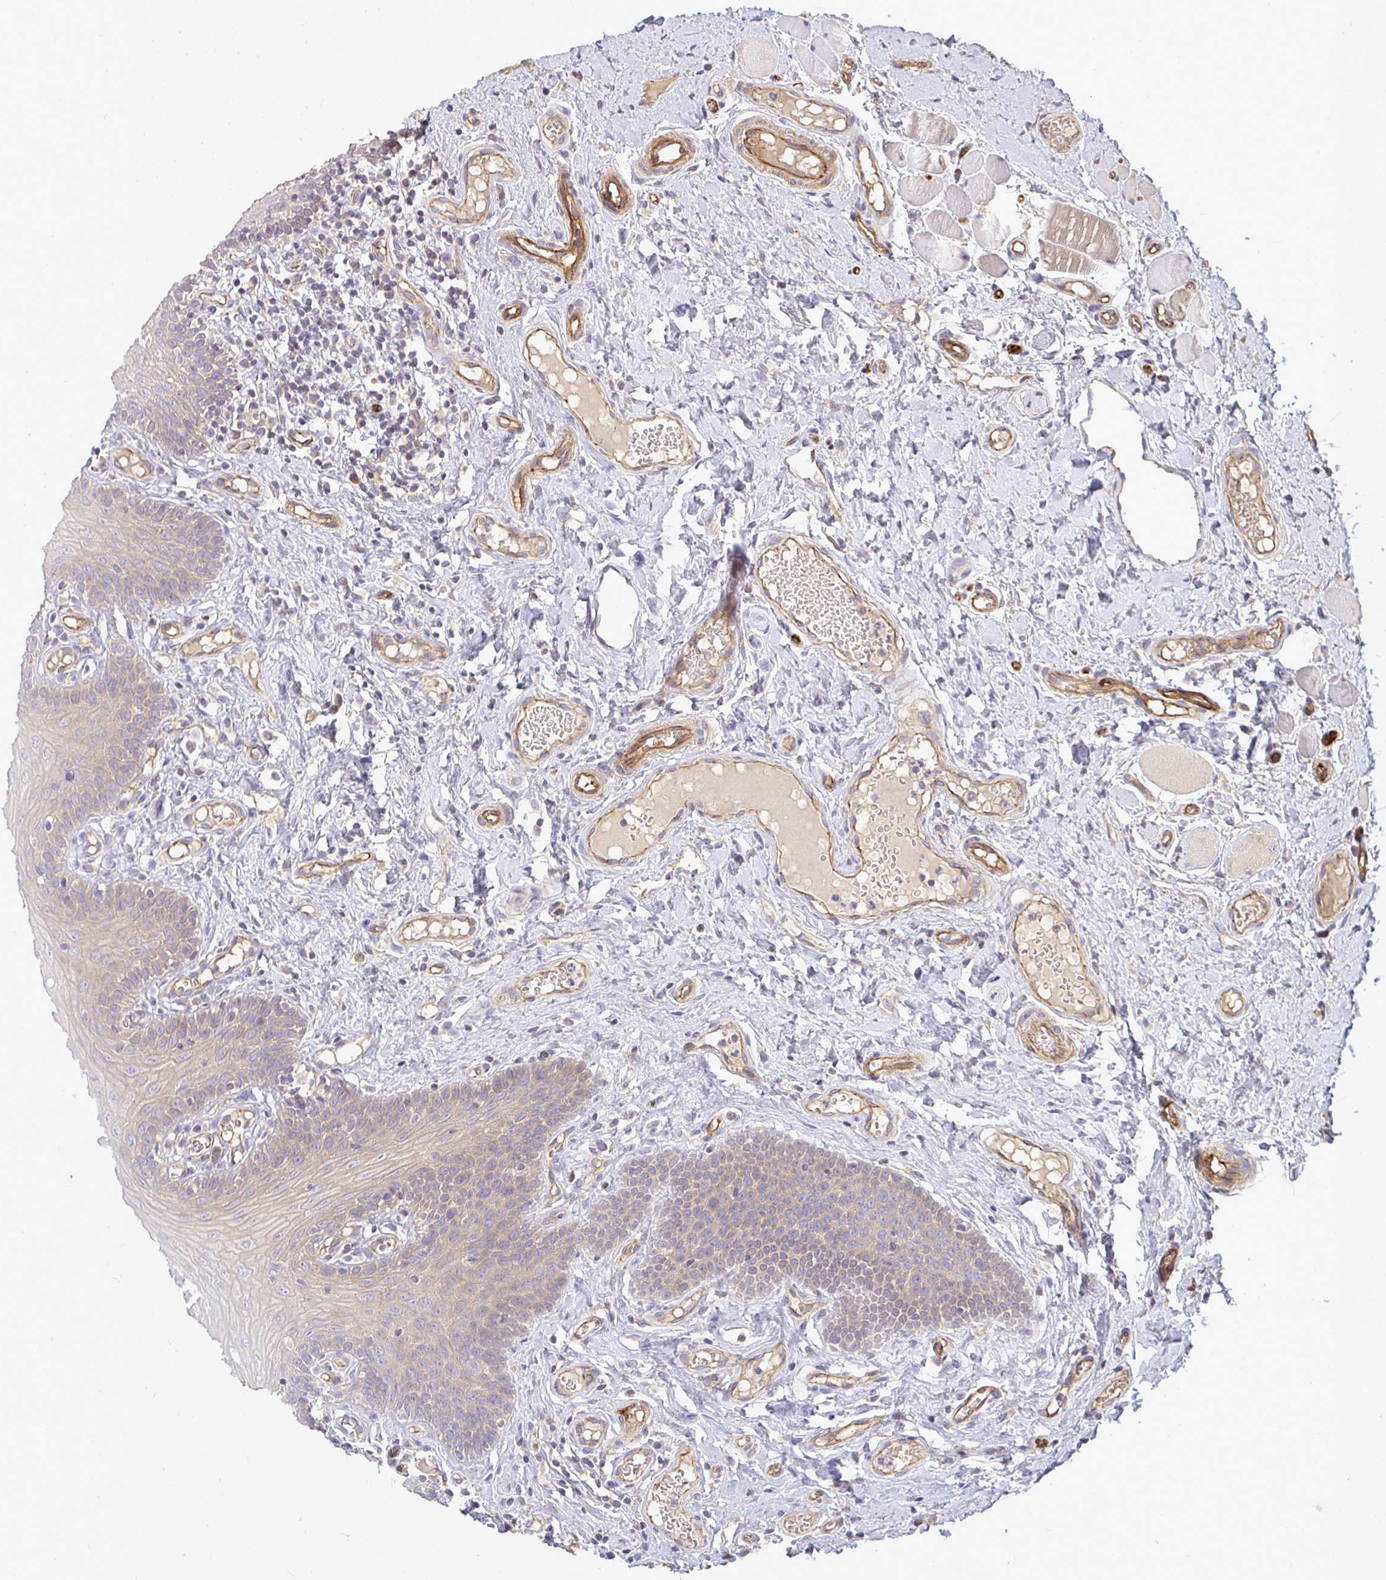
{"staining": {"intensity": "weak", "quantity": "<25%", "location": "cytoplasmic/membranous"}, "tissue": "oral mucosa", "cell_type": "Squamous epithelial cells", "image_type": "normal", "snomed": [{"axis": "morphology", "description": "Normal tissue, NOS"}, {"axis": "topography", "description": "Oral tissue"}, {"axis": "topography", "description": "Tounge, NOS"}], "caption": "IHC micrograph of benign oral mucosa: human oral mucosa stained with DAB exhibits no significant protein expression in squamous epithelial cells.", "gene": "B4GALT6", "patient": {"sex": "female", "age": 58}}